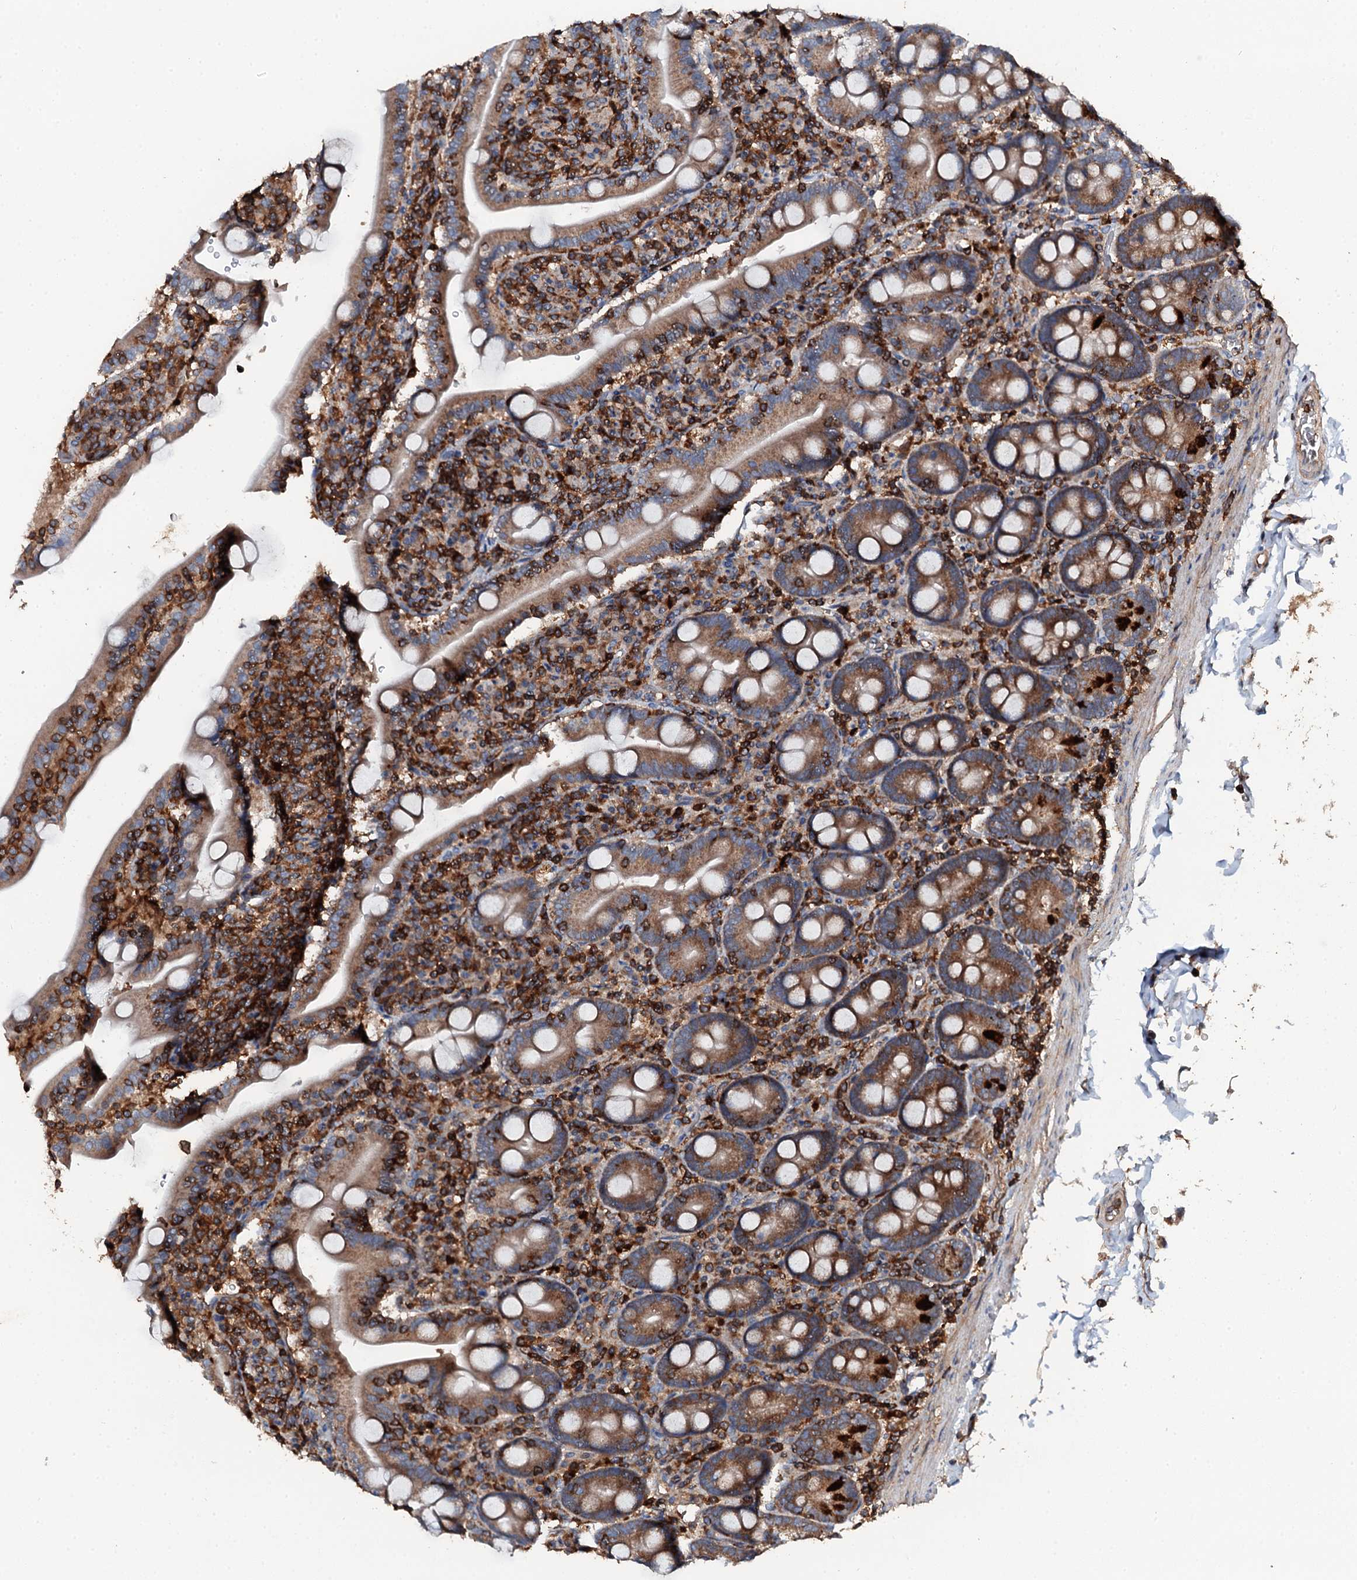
{"staining": {"intensity": "moderate", "quantity": ">75%", "location": "cytoplasmic/membranous"}, "tissue": "duodenum", "cell_type": "Glandular cells", "image_type": "normal", "snomed": [{"axis": "morphology", "description": "Normal tissue, NOS"}, {"axis": "topography", "description": "Duodenum"}], "caption": "About >75% of glandular cells in unremarkable human duodenum demonstrate moderate cytoplasmic/membranous protein staining as visualized by brown immunohistochemical staining.", "gene": "GRK2", "patient": {"sex": "male", "age": 35}}